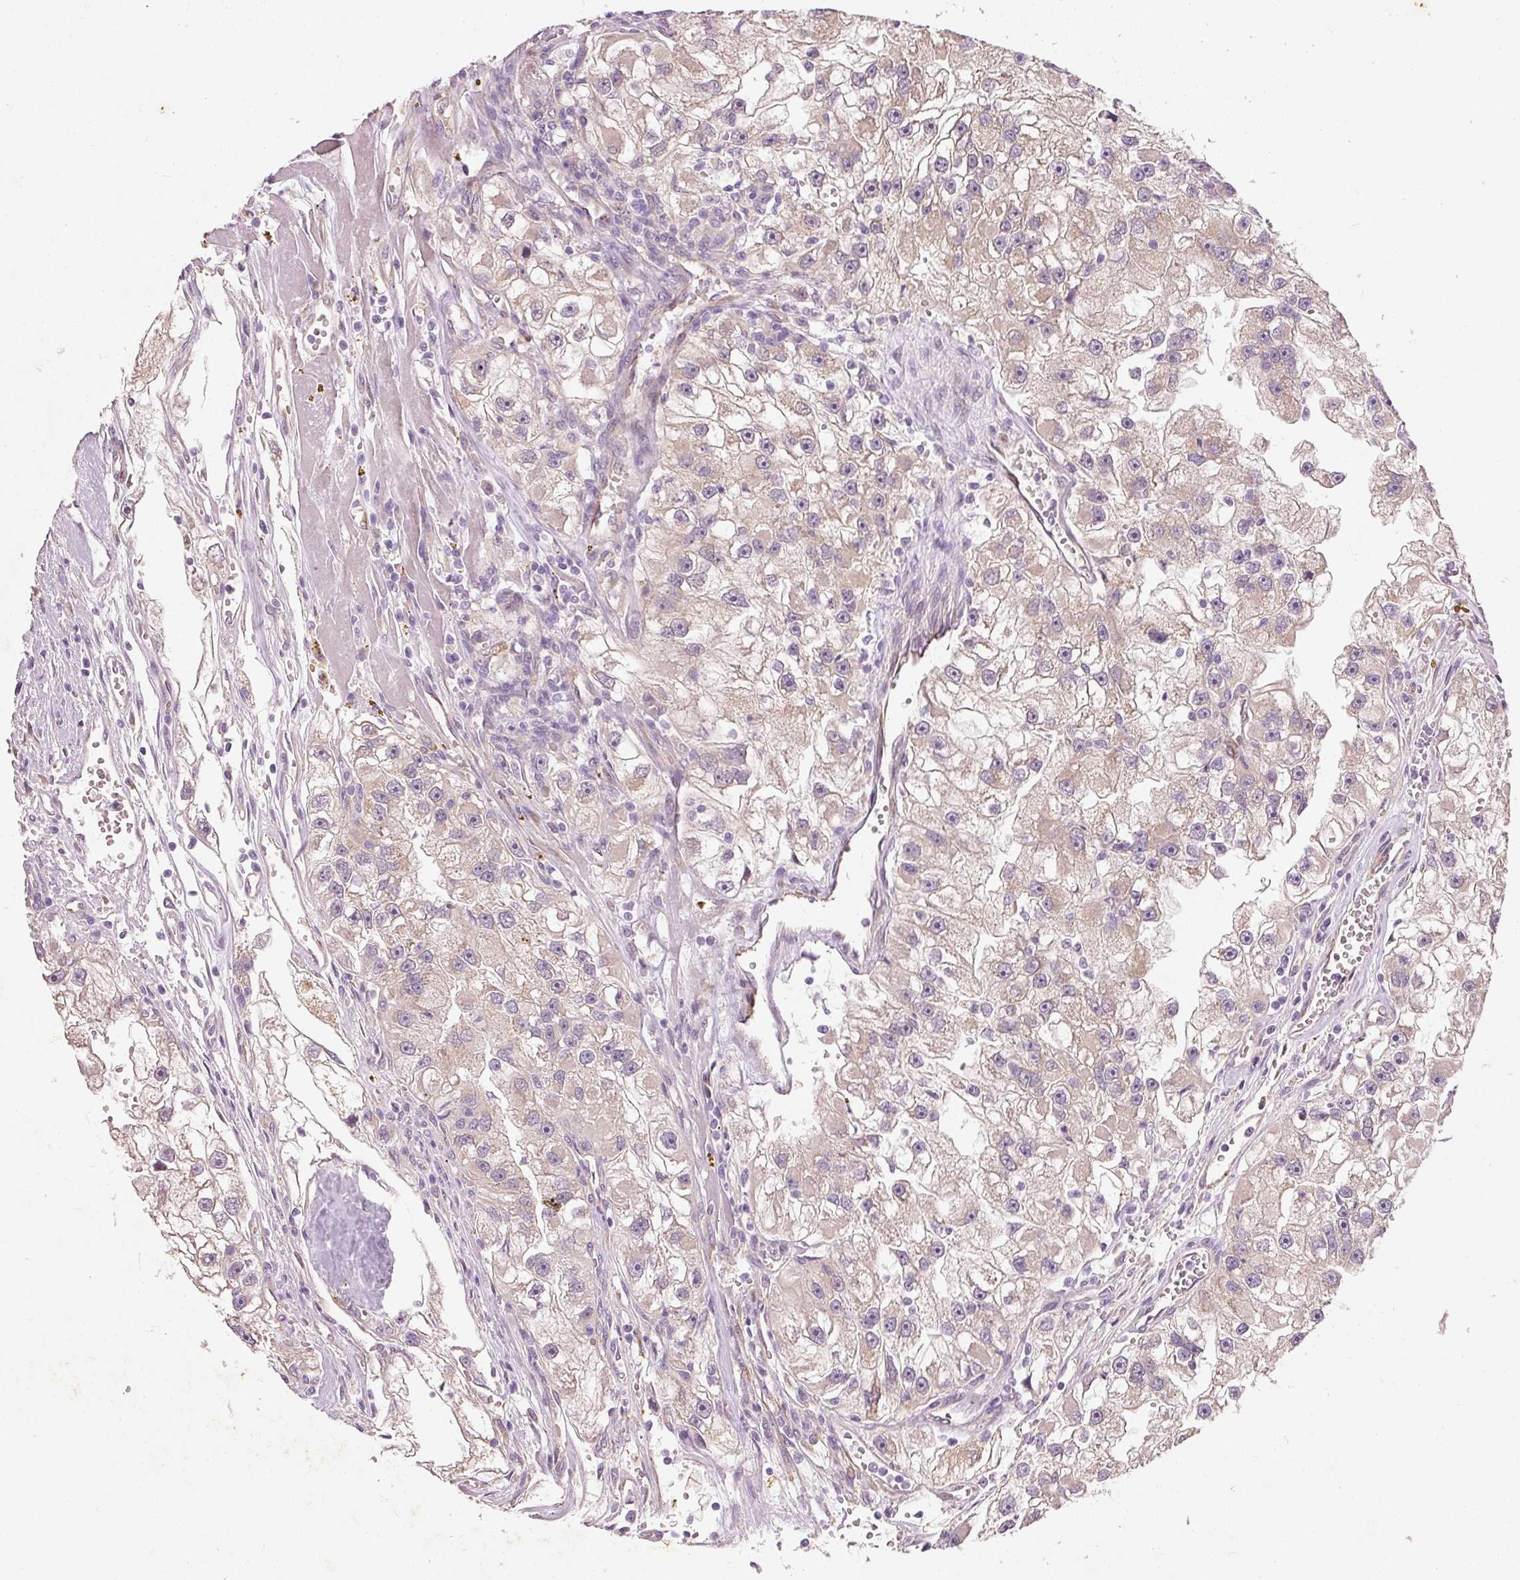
{"staining": {"intensity": "moderate", "quantity": "<25%", "location": "cytoplasmic/membranous"}, "tissue": "renal cancer", "cell_type": "Tumor cells", "image_type": "cancer", "snomed": [{"axis": "morphology", "description": "Adenocarcinoma, NOS"}, {"axis": "topography", "description": "Kidney"}], "caption": "Immunohistochemical staining of renal cancer reveals low levels of moderate cytoplasmic/membranous protein positivity in about <25% of tumor cells. (Brightfield microscopy of DAB IHC at high magnification).", "gene": "RGL2", "patient": {"sex": "male", "age": 63}}